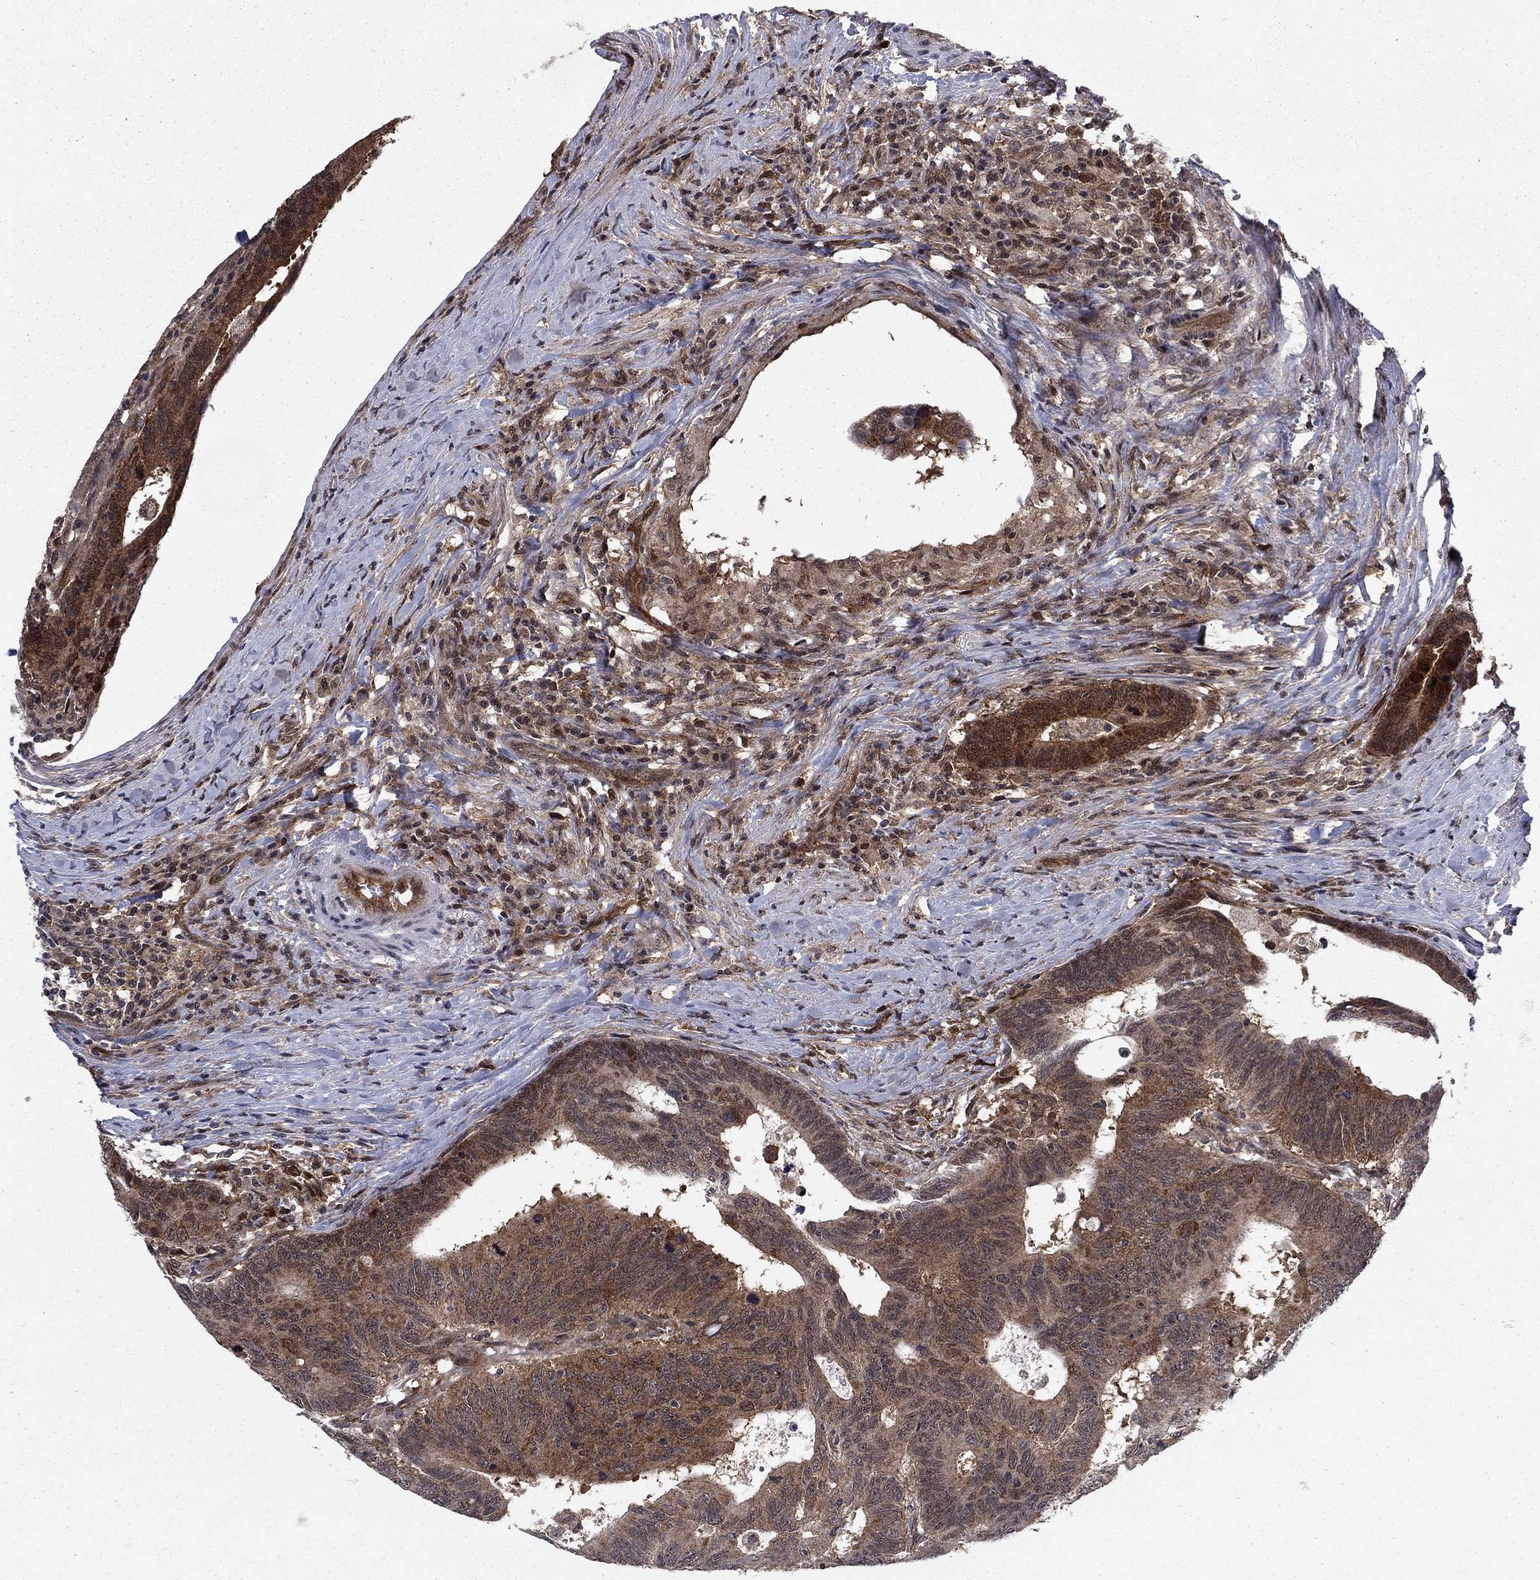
{"staining": {"intensity": "moderate", "quantity": "25%-75%", "location": "cytoplasmic/membranous"}, "tissue": "colorectal cancer", "cell_type": "Tumor cells", "image_type": "cancer", "snomed": [{"axis": "morphology", "description": "Adenocarcinoma, NOS"}, {"axis": "topography", "description": "Colon"}], "caption": "Immunohistochemistry of human adenocarcinoma (colorectal) shows medium levels of moderate cytoplasmic/membranous expression in about 25%-75% of tumor cells. (DAB (3,3'-diaminobenzidine) IHC, brown staining for protein, blue staining for nuclei).", "gene": "DNAJA1", "patient": {"sex": "female", "age": 77}}